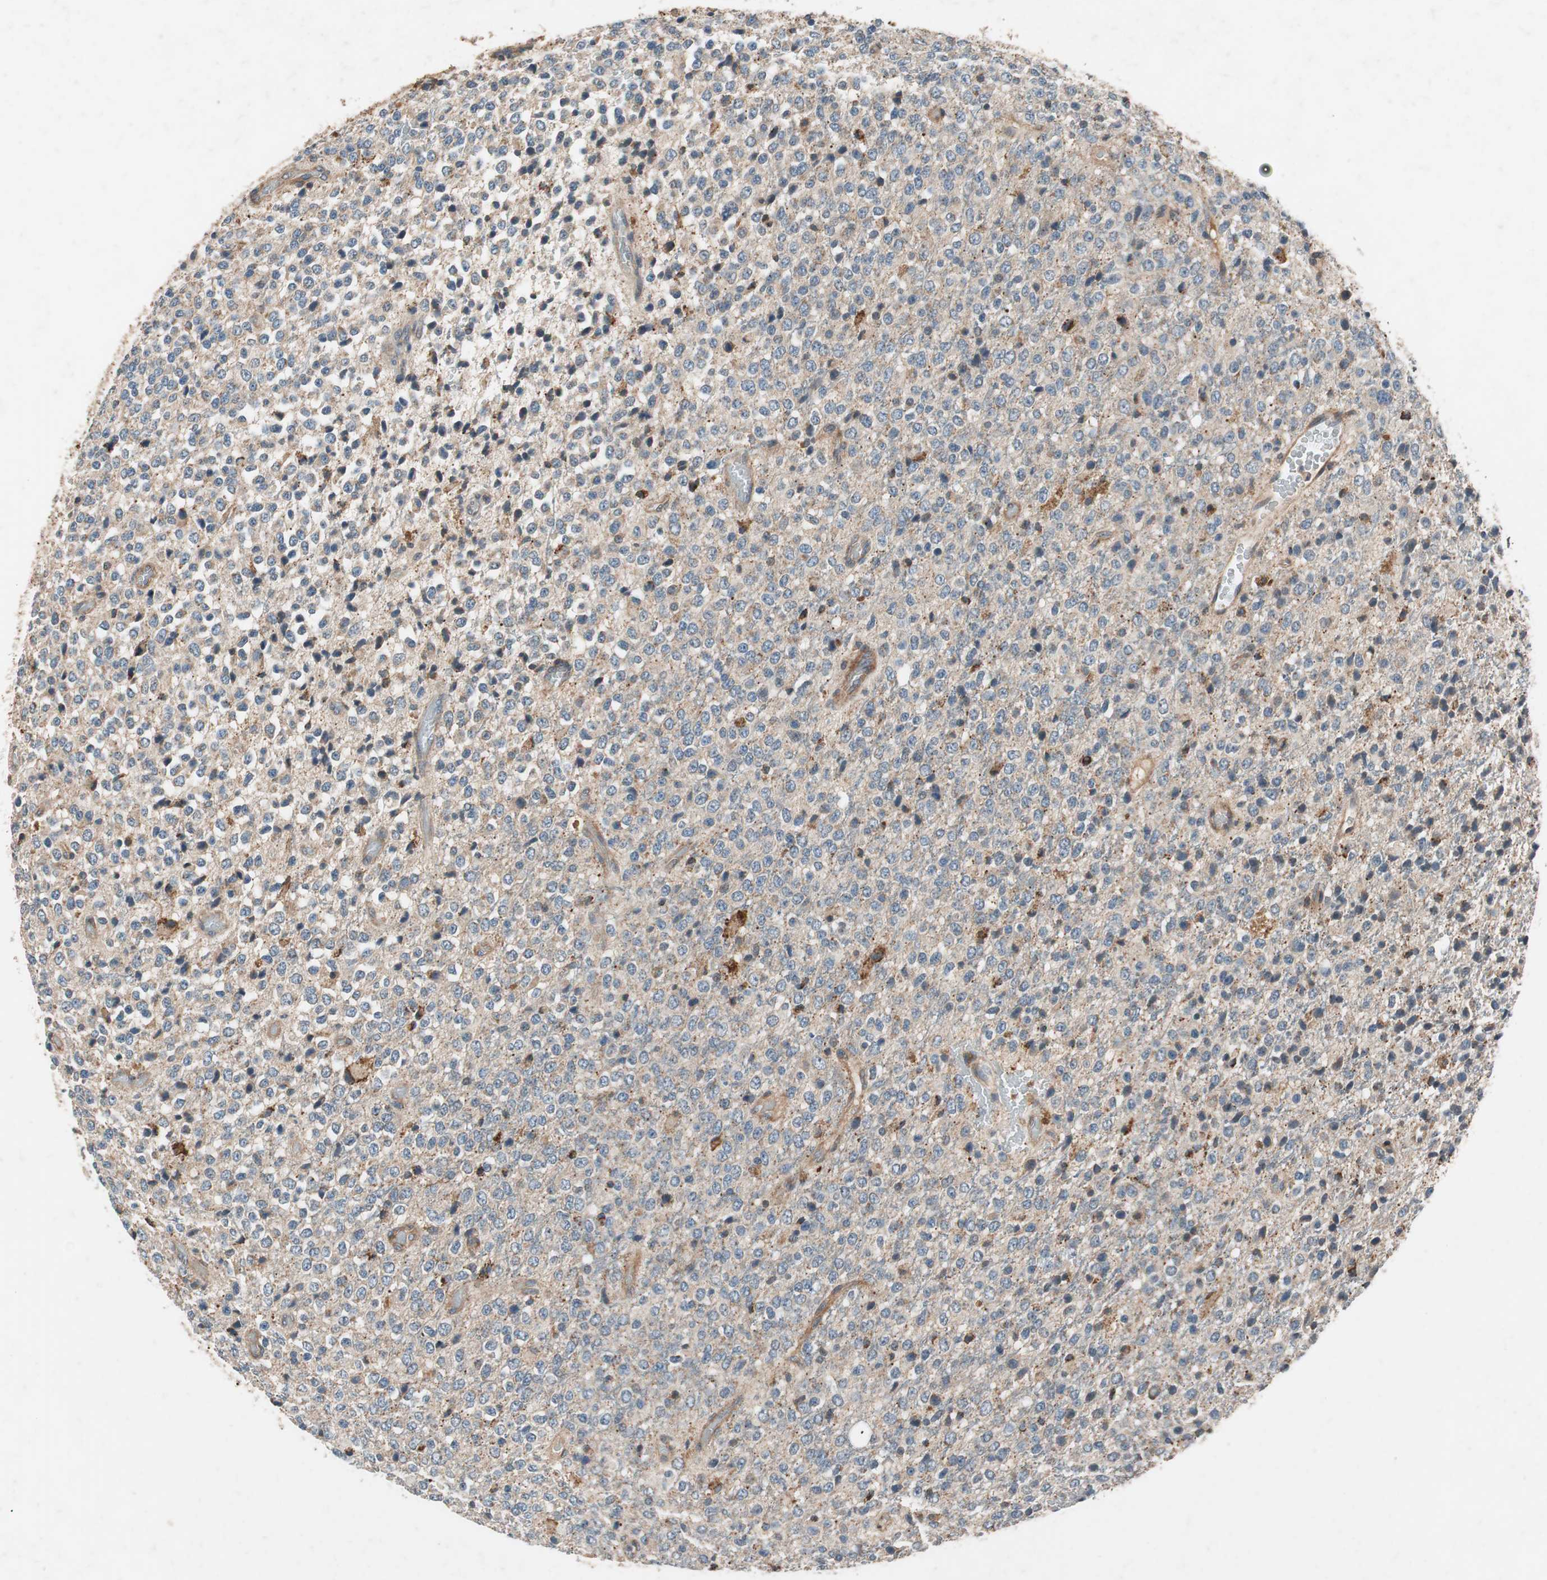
{"staining": {"intensity": "negative", "quantity": "none", "location": "none"}, "tissue": "glioma", "cell_type": "Tumor cells", "image_type": "cancer", "snomed": [{"axis": "morphology", "description": "Glioma, malignant, High grade"}, {"axis": "topography", "description": "pancreas cauda"}], "caption": "High magnification brightfield microscopy of malignant glioma (high-grade) stained with DAB (3,3'-diaminobenzidine) (brown) and counterstained with hematoxylin (blue): tumor cells show no significant positivity.", "gene": "HPN", "patient": {"sex": "male", "age": 60}}